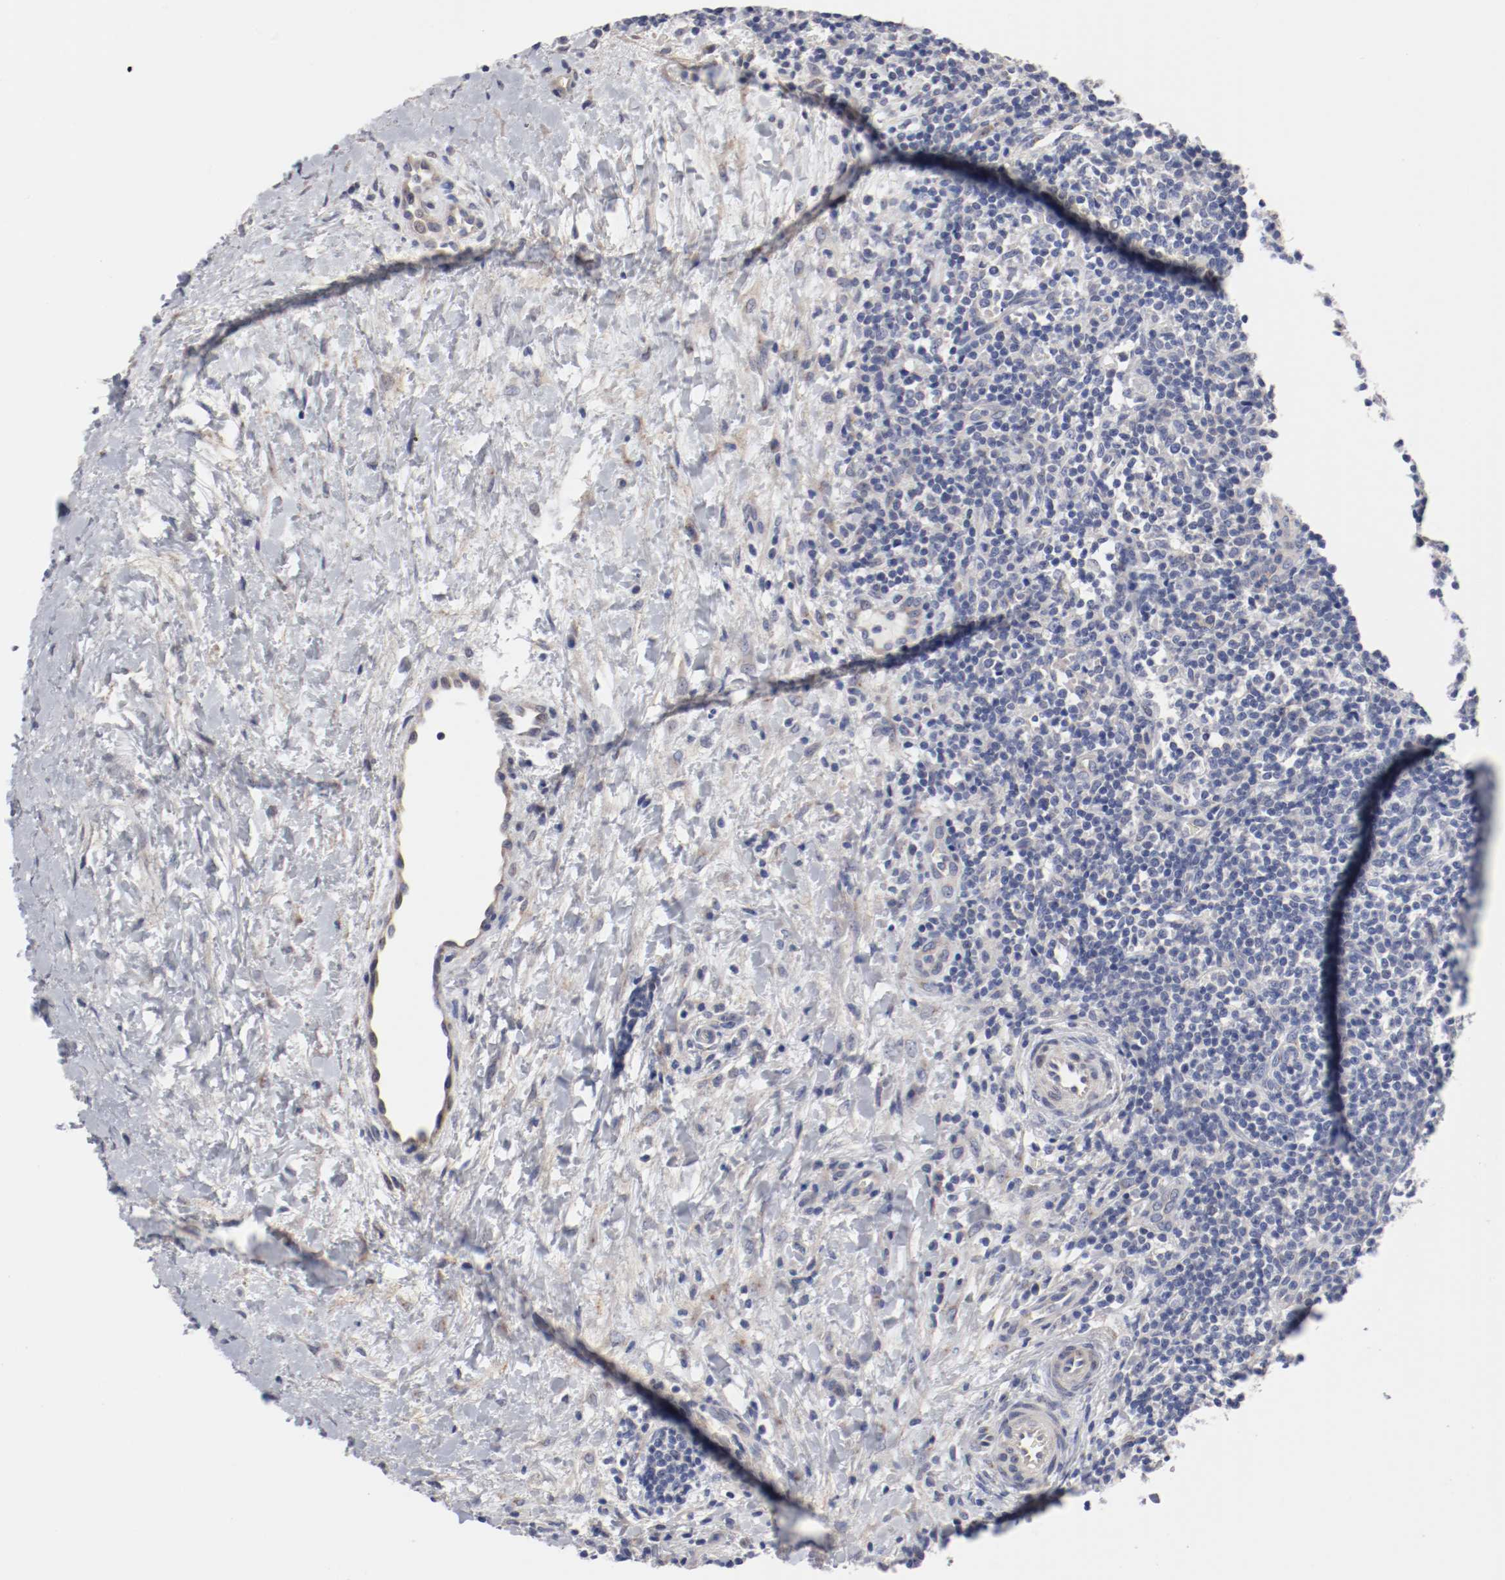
{"staining": {"intensity": "negative", "quantity": "none", "location": "none"}, "tissue": "lymphoma", "cell_type": "Tumor cells", "image_type": "cancer", "snomed": [{"axis": "morphology", "description": "Malignant lymphoma, non-Hodgkin's type, Low grade"}, {"axis": "topography", "description": "Lymph node"}], "caption": "DAB (3,3'-diaminobenzidine) immunohistochemical staining of human low-grade malignant lymphoma, non-Hodgkin's type displays no significant positivity in tumor cells.", "gene": "GPR143", "patient": {"sex": "female", "age": 76}}